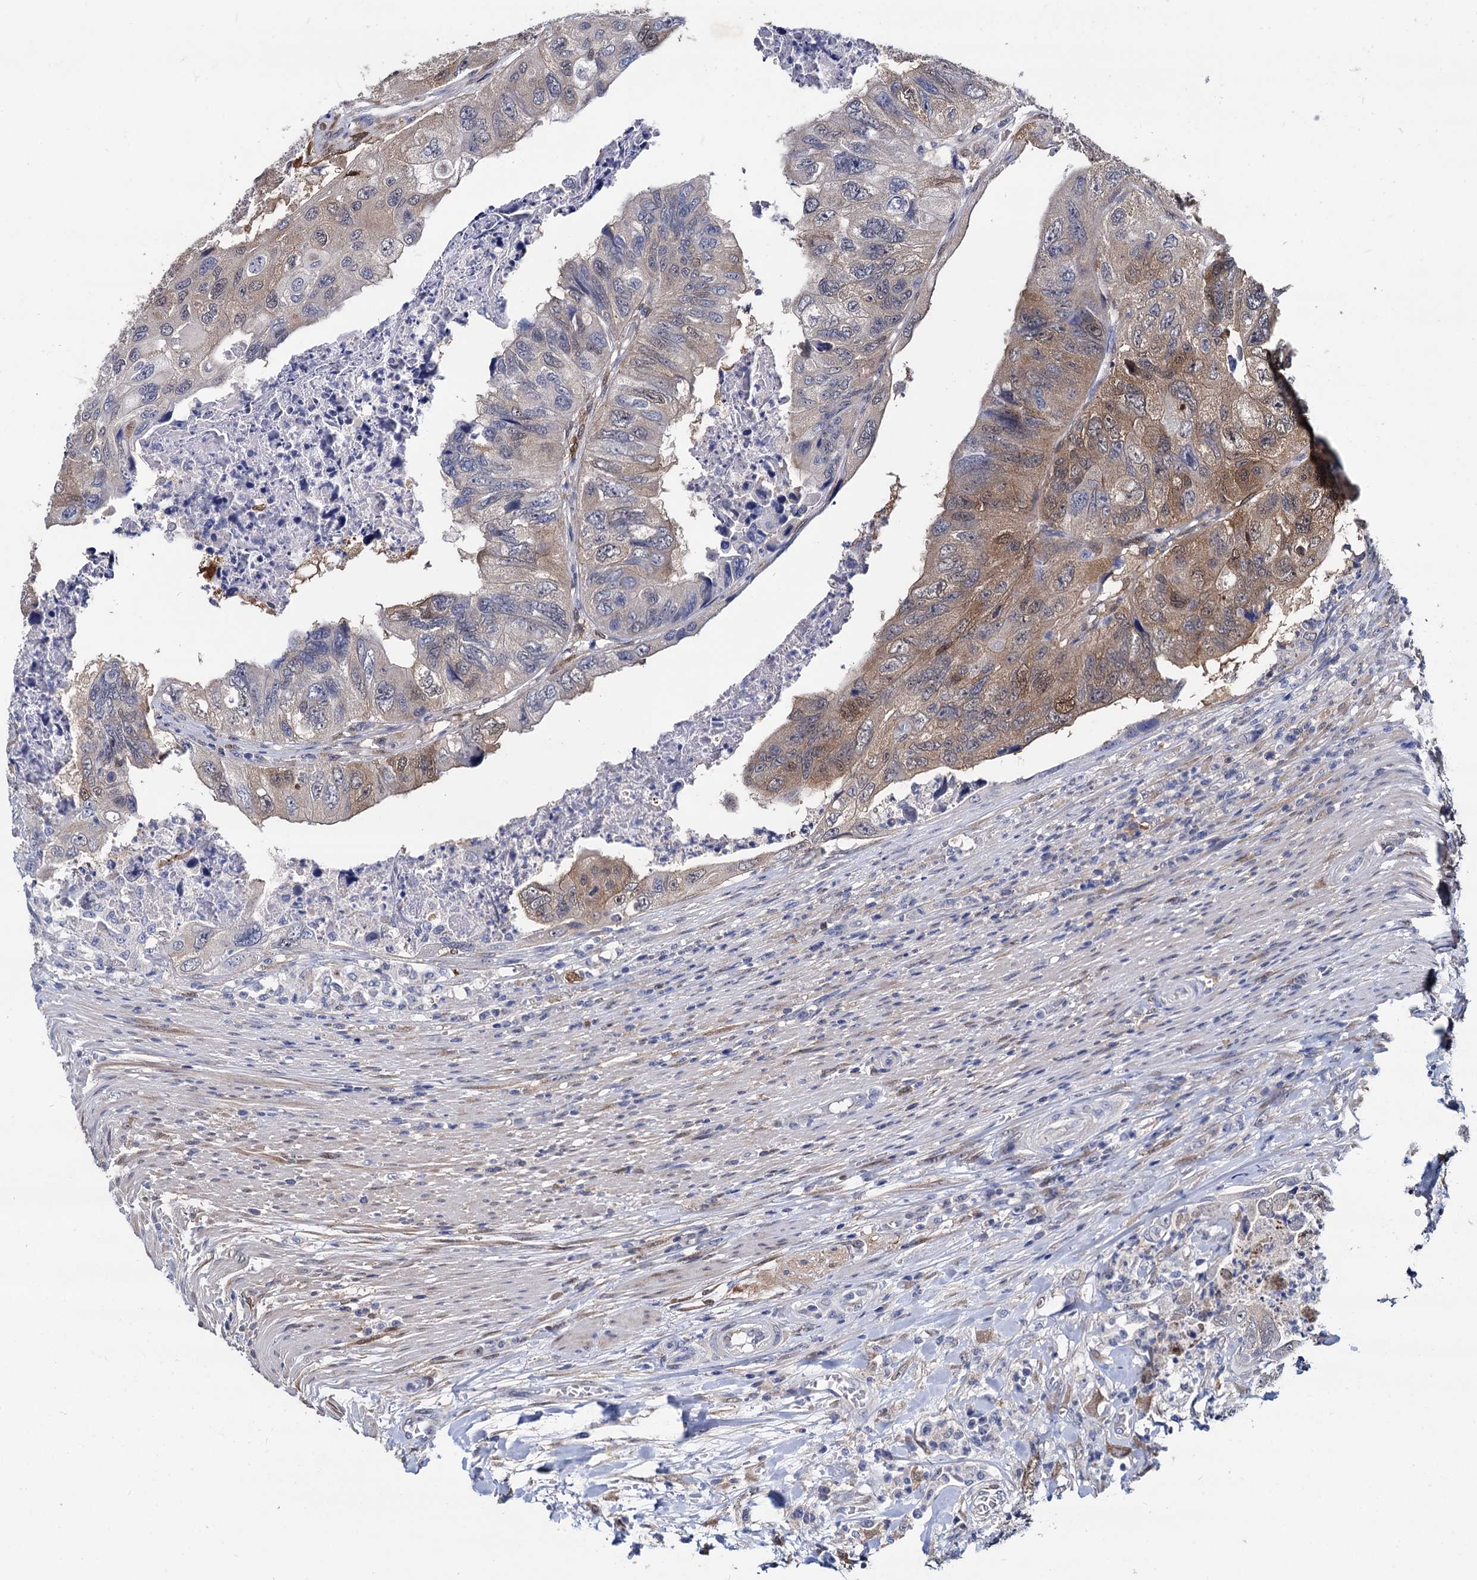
{"staining": {"intensity": "moderate", "quantity": "25%-75%", "location": "cytoplasmic/membranous"}, "tissue": "colorectal cancer", "cell_type": "Tumor cells", "image_type": "cancer", "snomed": [{"axis": "morphology", "description": "Adenocarcinoma, NOS"}, {"axis": "topography", "description": "Rectum"}], "caption": "Protein expression analysis of adenocarcinoma (colorectal) reveals moderate cytoplasmic/membranous expression in approximately 25%-75% of tumor cells.", "gene": "GSTM3", "patient": {"sex": "male", "age": 63}}